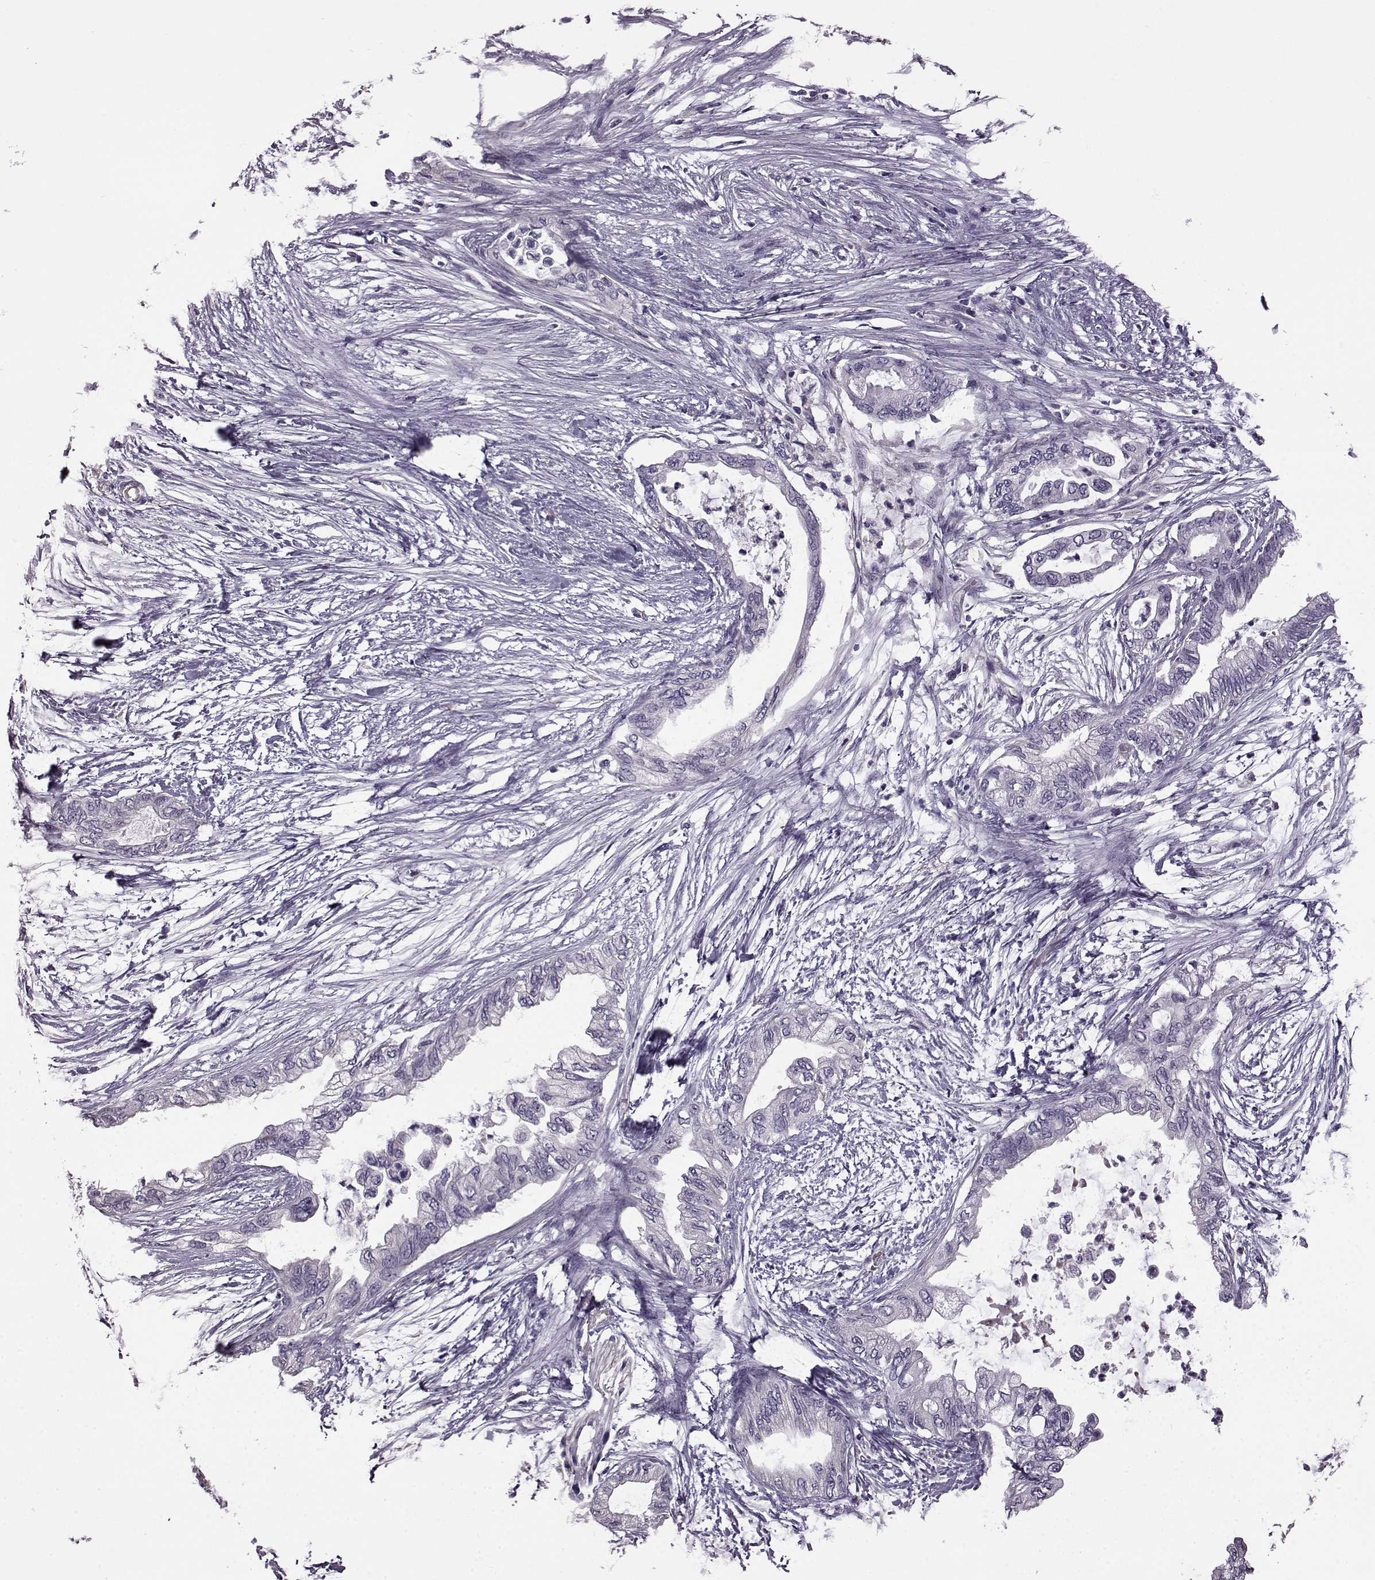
{"staining": {"intensity": "negative", "quantity": "none", "location": "none"}, "tissue": "pancreatic cancer", "cell_type": "Tumor cells", "image_type": "cancer", "snomed": [{"axis": "morphology", "description": "Normal tissue, NOS"}, {"axis": "morphology", "description": "Adenocarcinoma, NOS"}, {"axis": "topography", "description": "Pancreas"}, {"axis": "topography", "description": "Duodenum"}], "caption": "Immunohistochemistry micrograph of neoplastic tissue: human pancreatic adenocarcinoma stained with DAB (3,3'-diaminobenzidine) shows no significant protein staining in tumor cells.", "gene": "EDDM3B", "patient": {"sex": "female", "age": 60}}